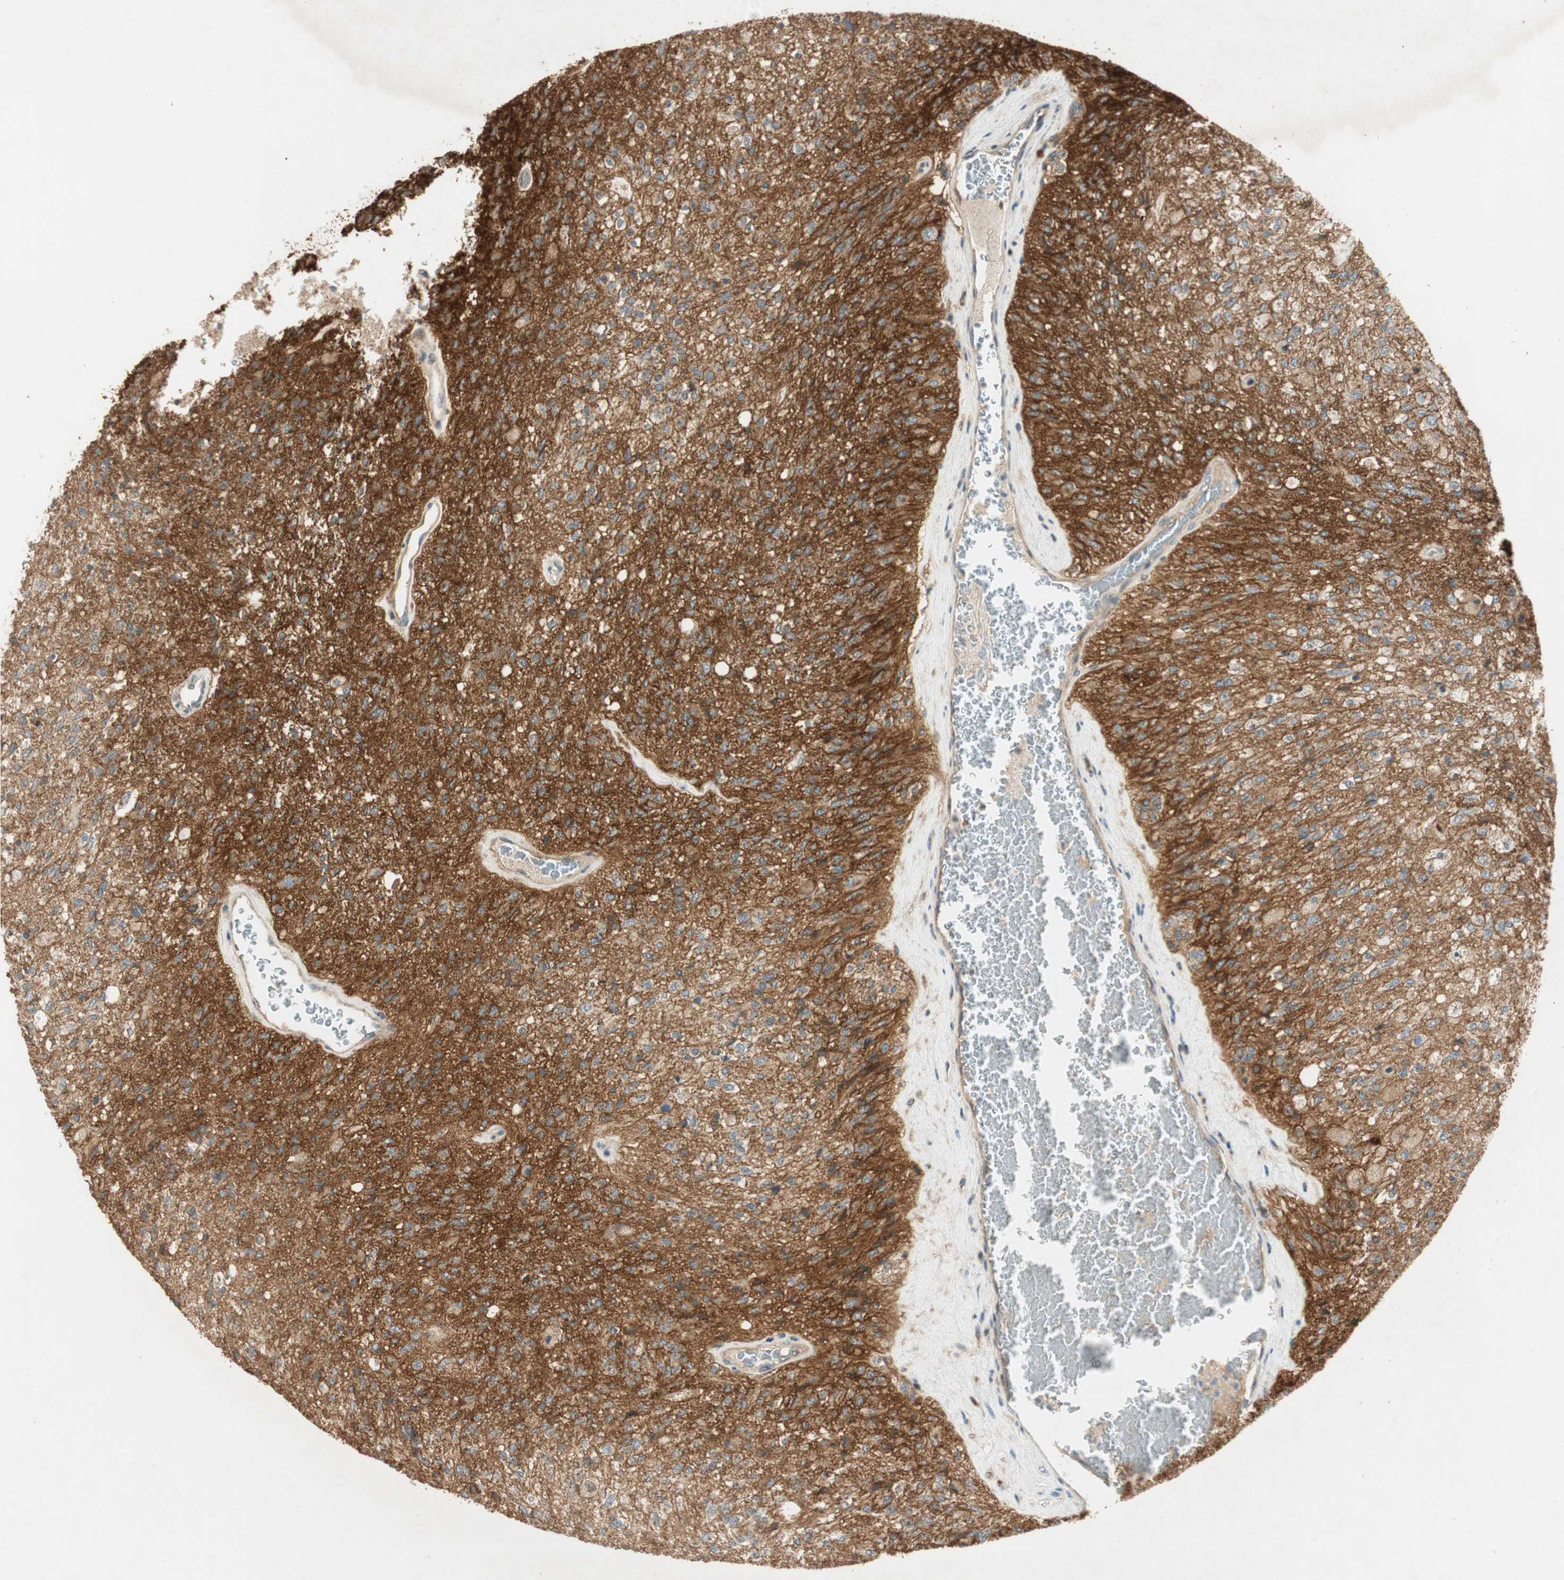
{"staining": {"intensity": "moderate", "quantity": ">75%", "location": "cytoplasmic/membranous"}, "tissue": "glioma", "cell_type": "Tumor cells", "image_type": "cancer", "snomed": [{"axis": "morphology", "description": "Normal tissue, NOS"}, {"axis": "morphology", "description": "Glioma, malignant, High grade"}, {"axis": "topography", "description": "Cerebral cortex"}], "caption": "Protein staining of glioma tissue shows moderate cytoplasmic/membranous staining in approximately >75% of tumor cells.", "gene": "BTN3A3", "patient": {"sex": "male", "age": 77}}